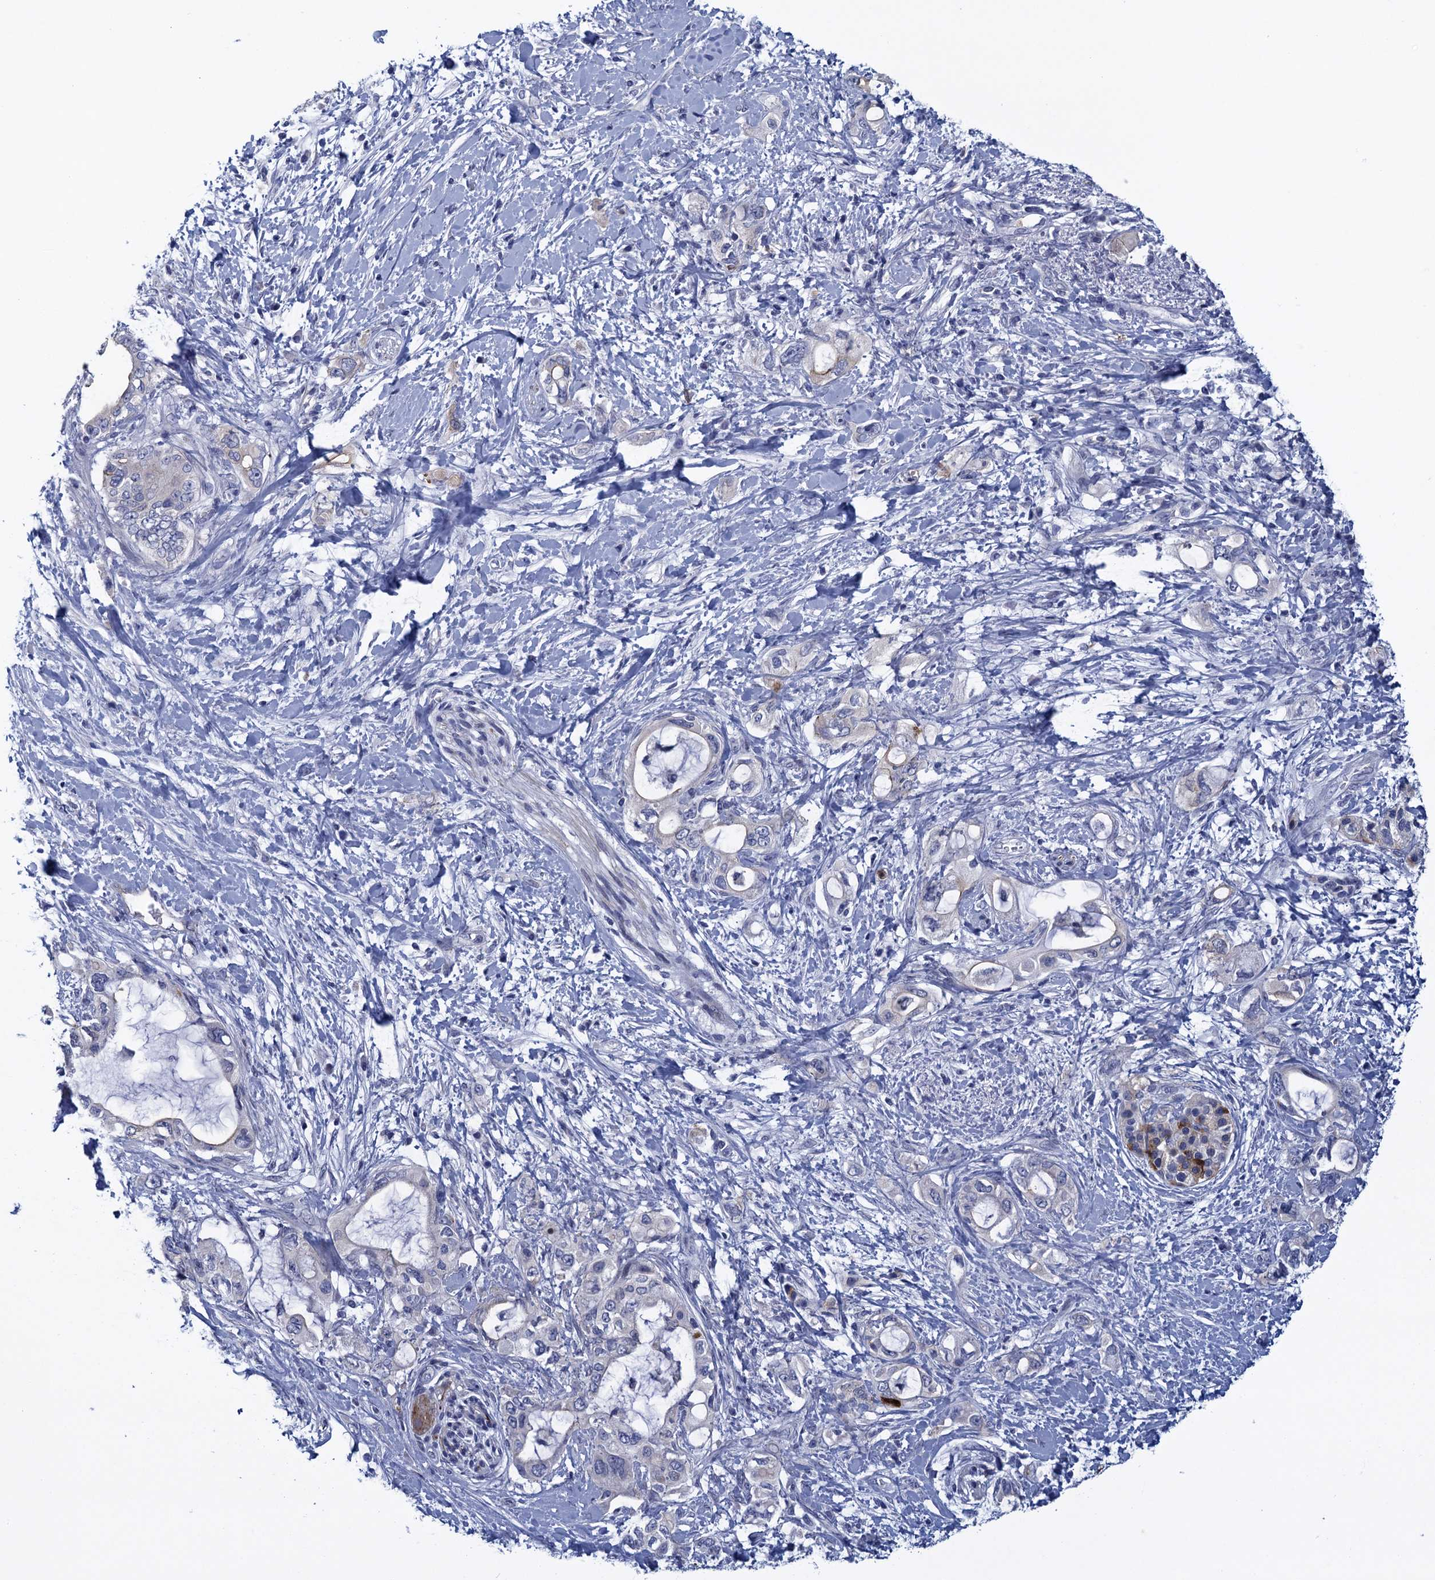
{"staining": {"intensity": "negative", "quantity": "none", "location": "none"}, "tissue": "pancreatic cancer", "cell_type": "Tumor cells", "image_type": "cancer", "snomed": [{"axis": "morphology", "description": "Adenocarcinoma, NOS"}, {"axis": "topography", "description": "Pancreas"}], "caption": "This histopathology image is of adenocarcinoma (pancreatic) stained with IHC to label a protein in brown with the nuclei are counter-stained blue. There is no staining in tumor cells.", "gene": "SCEL", "patient": {"sex": "female", "age": 56}}